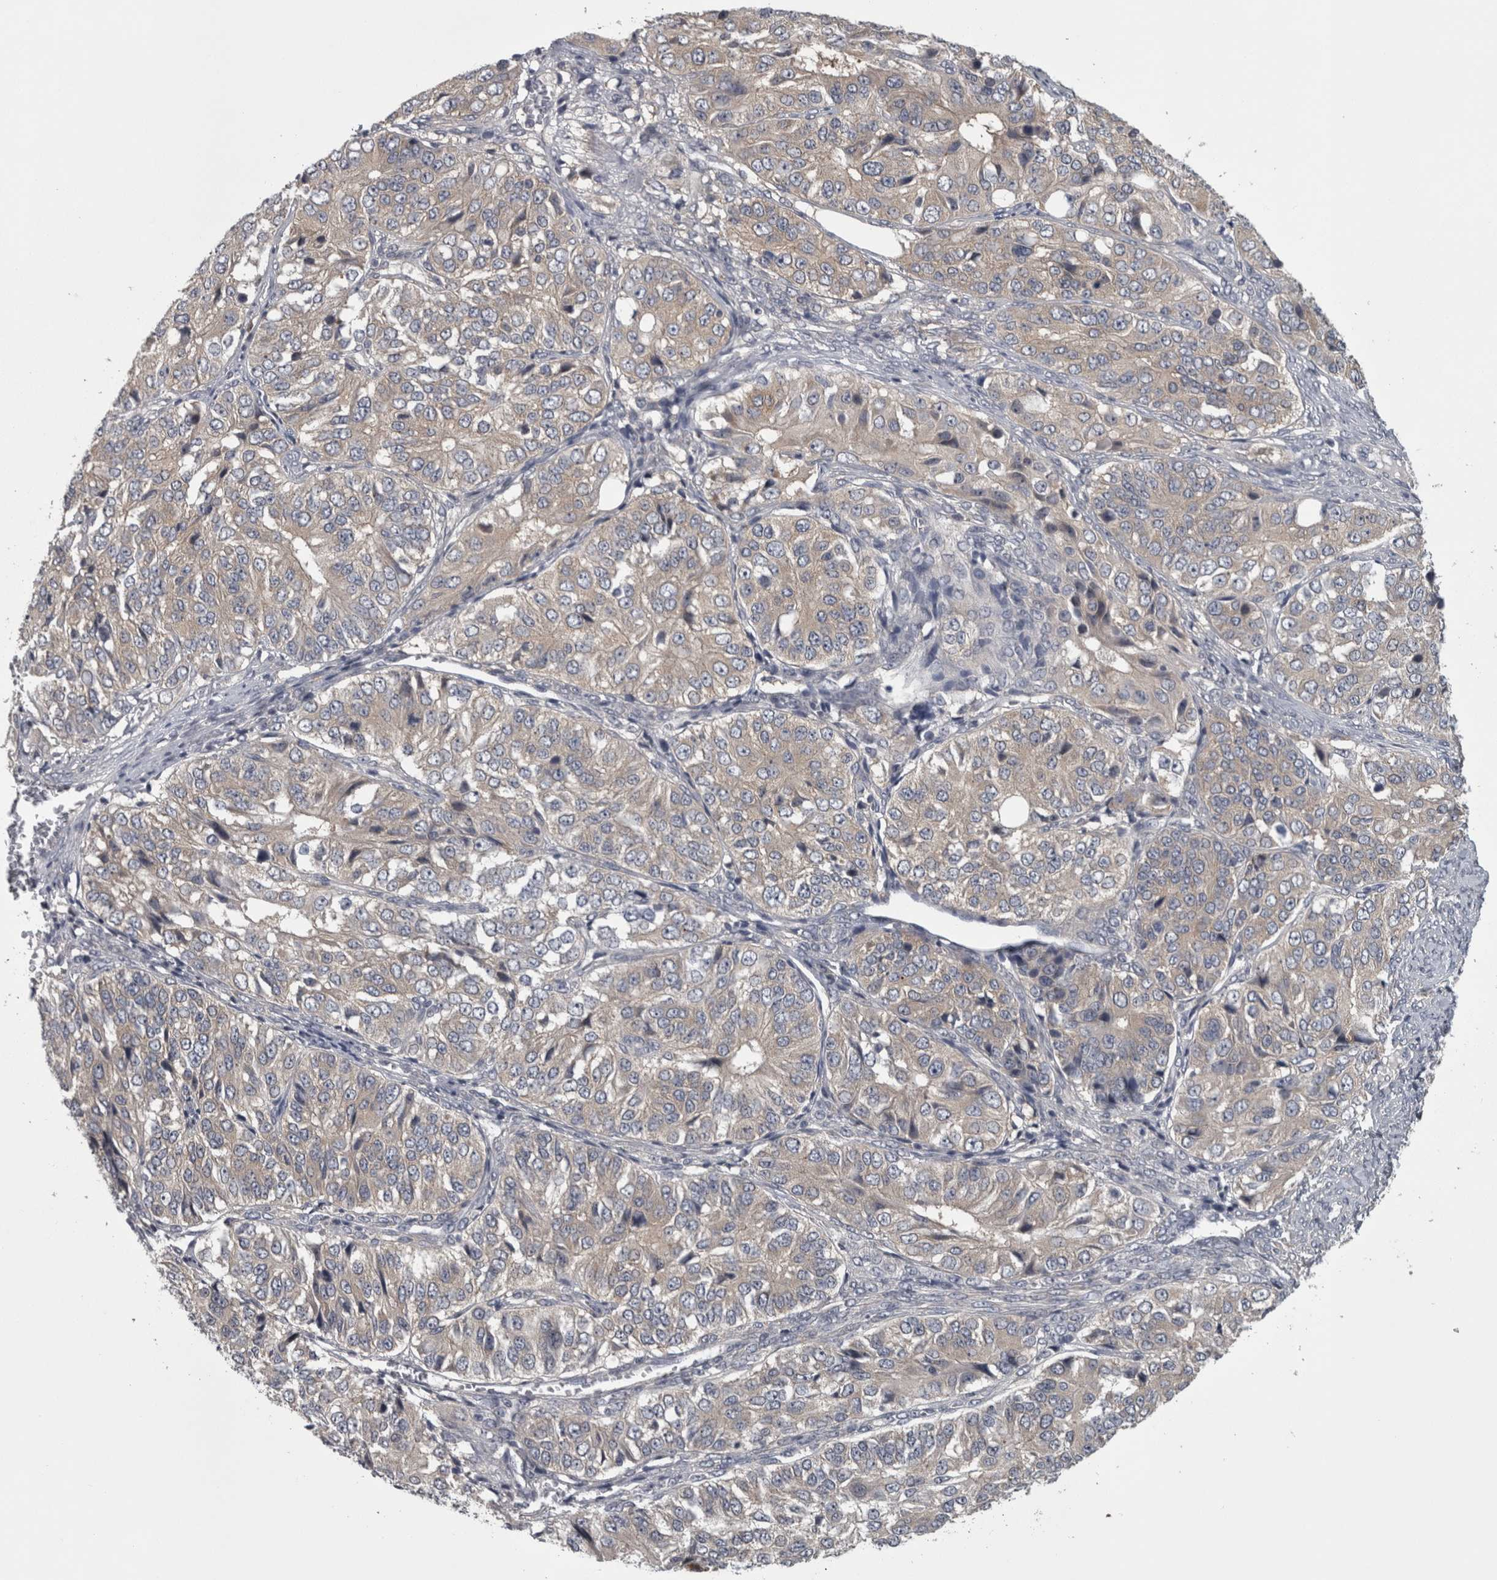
{"staining": {"intensity": "negative", "quantity": "none", "location": "none"}, "tissue": "ovarian cancer", "cell_type": "Tumor cells", "image_type": "cancer", "snomed": [{"axis": "morphology", "description": "Carcinoma, endometroid"}, {"axis": "topography", "description": "Ovary"}], "caption": "An immunohistochemistry (IHC) histopathology image of ovarian cancer is shown. There is no staining in tumor cells of ovarian cancer.", "gene": "PRKCI", "patient": {"sex": "female", "age": 51}}